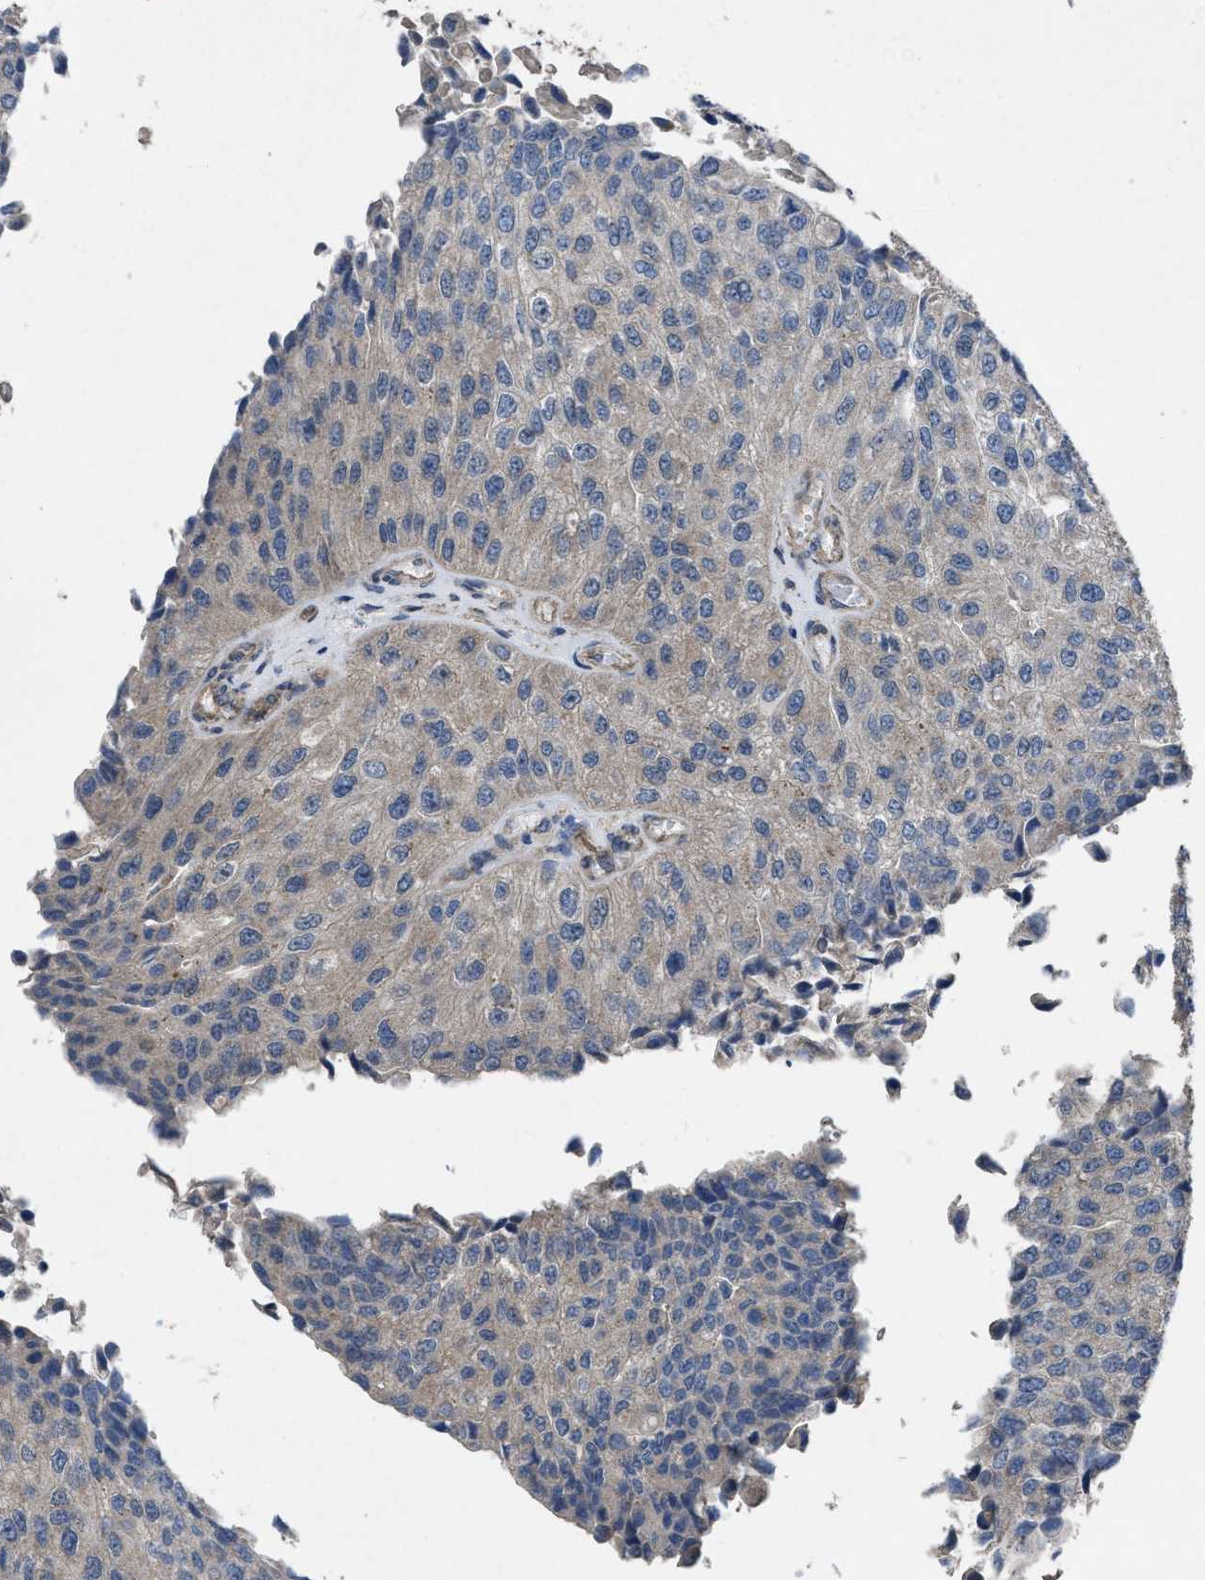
{"staining": {"intensity": "weak", "quantity": "<25%", "location": "cytoplasmic/membranous"}, "tissue": "urothelial cancer", "cell_type": "Tumor cells", "image_type": "cancer", "snomed": [{"axis": "morphology", "description": "Urothelial carcinoma, High grade"}, {"axis": "topography", "description": "Kidney"}, {"axis": "topography", "description": "Urinary bladder"}], "caption": "An immunohistochemistry photomicrograph of high-grade urothelial carcinoma is shown. There is no staining in tumor cells of high-grade urothelial carcinoma.", "gene": "ARL6", "patient": {"sex": "male", "age": 77}}